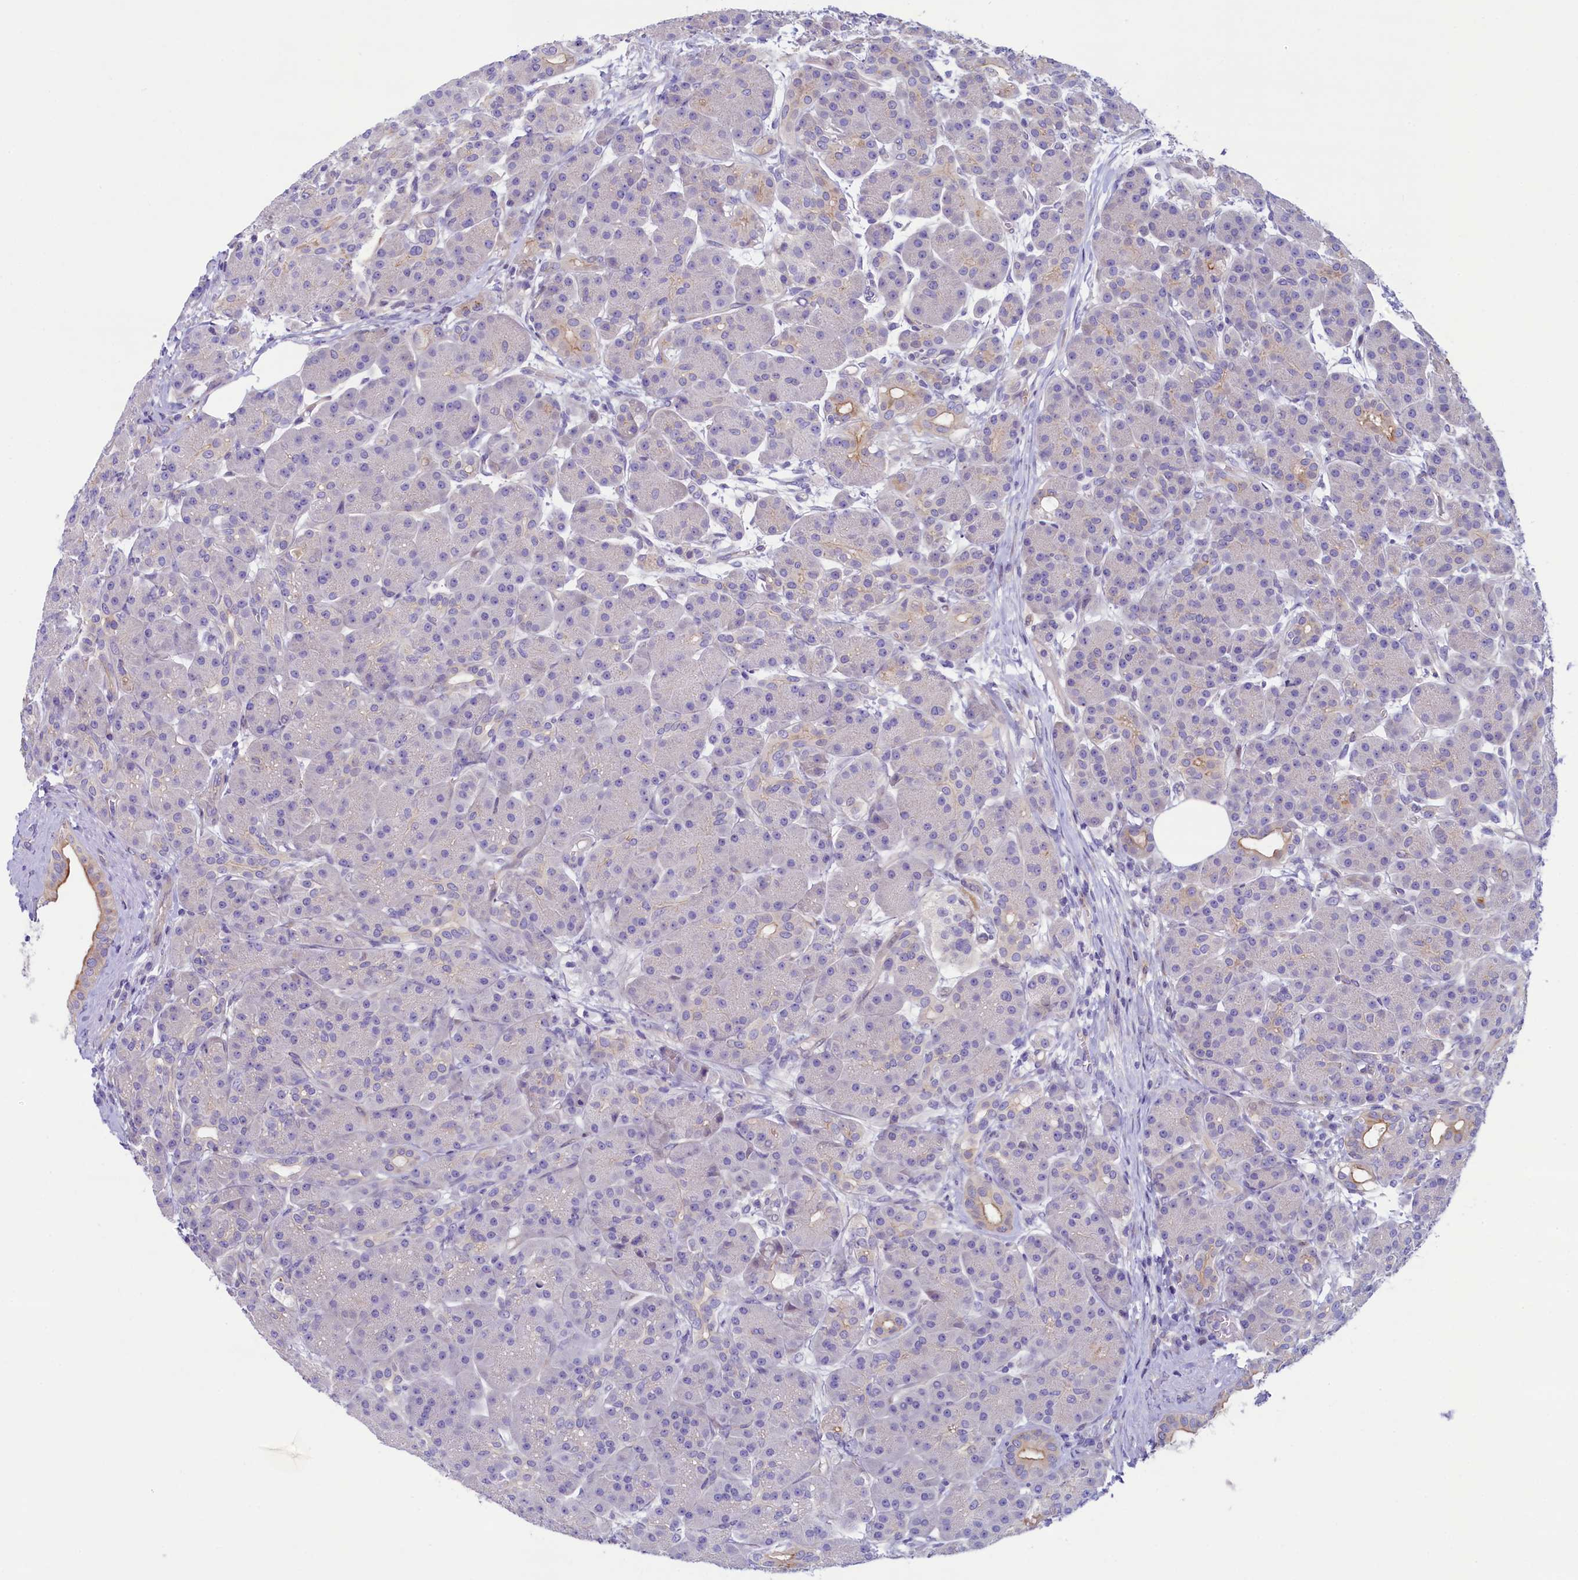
{"staining": {"intensity": "negative", "quantity": "none", "location": "none"}, "tissue": "pancreas", "cell_type": "Exocrine glandular cells", "image_type": "normal", "snomed": [{"axis": "morphology", "description": "Normal tissue, NOS"}, {"axis": "topography", "description": "Pancreas"}], "caption": "IHC histopathology image of unremarkable pancreas: pancreas stained with DAB (3,3'-diaminobenzidine) exhibits no significant protein staining in exocrine glandular cells.", "gene": "KRBOX5", "patient": {"sex": "male", "age": 63}}